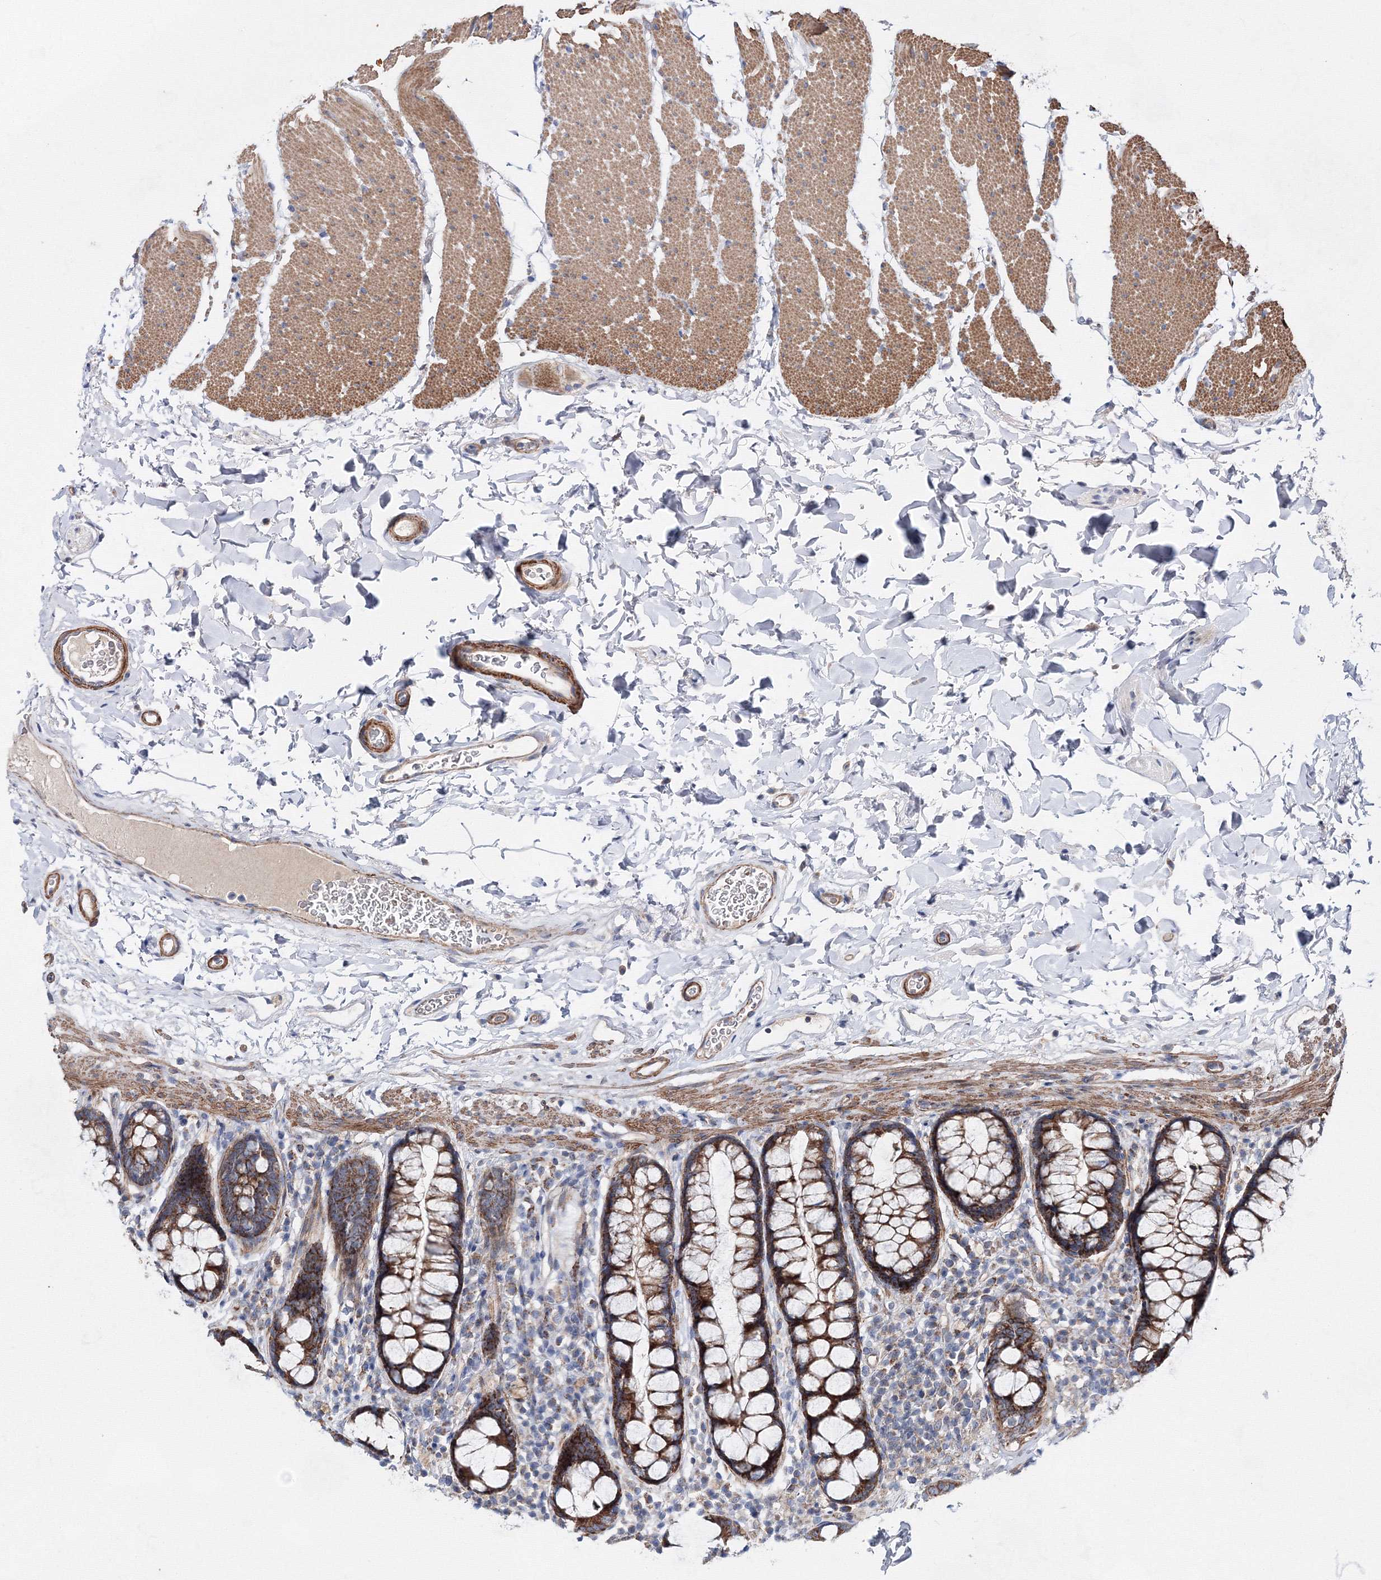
{"staining": {"intensity": "moderate", "quantity": ">75%", "location": "cytoplasmic/membranous"}, "tissue": "colon", "cell_type": "Endothelial cells", "image_type": "normal", "snomed": [{"axis": "morphology", "description": "Normal tissue, NOS"}, {"axis": "topography", "description": "Colon"}], "caption": "The image shows immunohistochemical staining of normal colon. There is moderate cytoplasmic/membranous staining is identified in approximately >75% of endothelial cells.", "gene": "GFM1", "patient": {"sex": "female", "age": 80}}